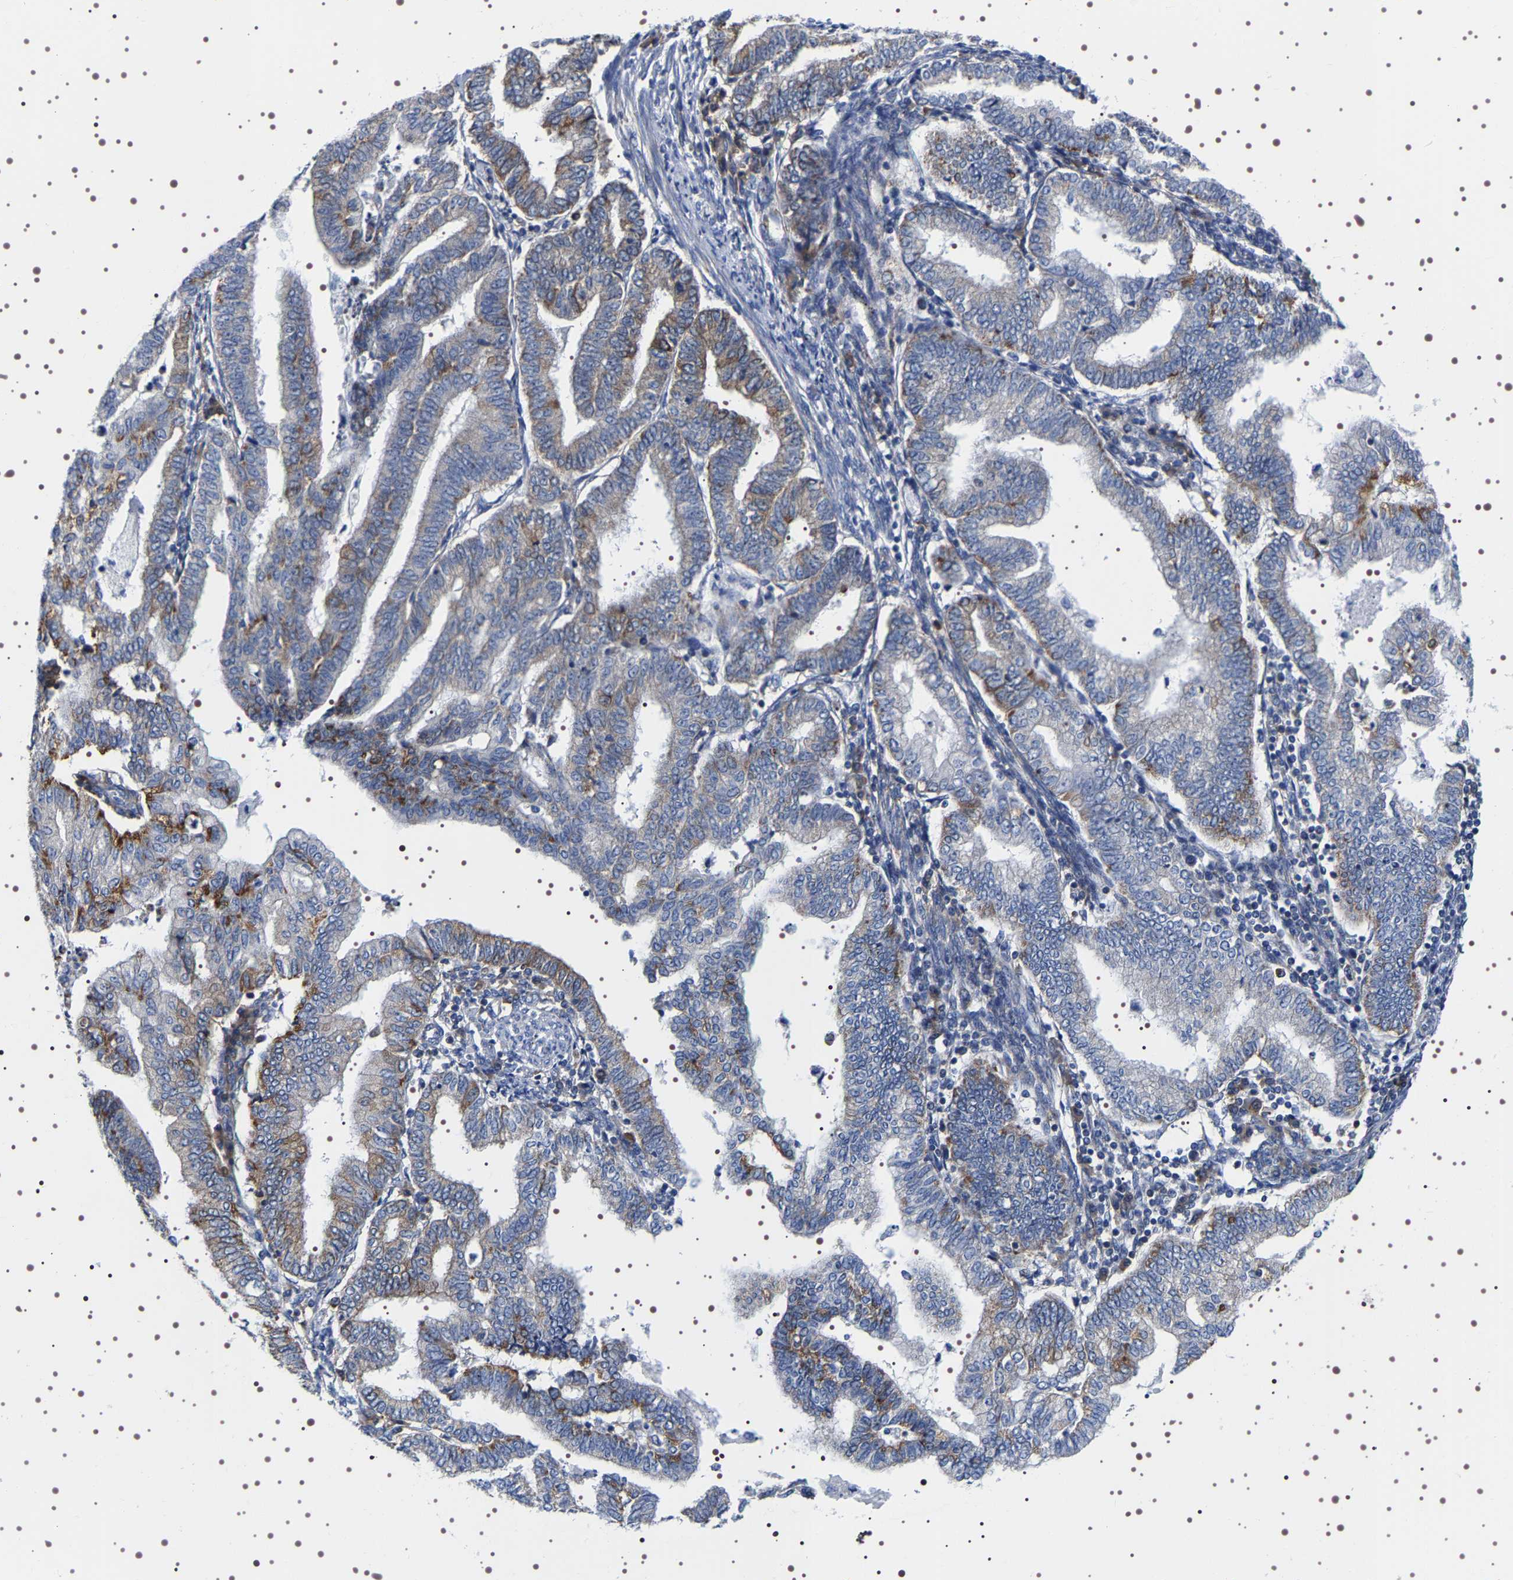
{"staining": {"intensity": "moderate", "quantity": "<25%", "location": "cytoplasmic/membranous"}, "tissue": "endometrial cancer", "cell_type": "Tumor cells", "image_type": "cancer", "snomed": [{"axis": "morphology", "description": "Polyp, NOS"}, {"axis": "morphology", "description": "Adenocarcinoma, NOS"}, {"axis": "morphology", "description": "Adenoma, NOS"}, {"axis": "topography", "description": "Endometrium"}], "caption": "DAB immunohistochemical staining of endometrial polyp exhibits moderate cytoplasmic/membranous protein expression in approximately <25% of tumor cells. (Stains: DAB in brown, nuclei in blue, Microscopy: brightfield microscopy at high magnification).", "gene": "SQLE", "patient": {"sex": "female", "age": 79}}